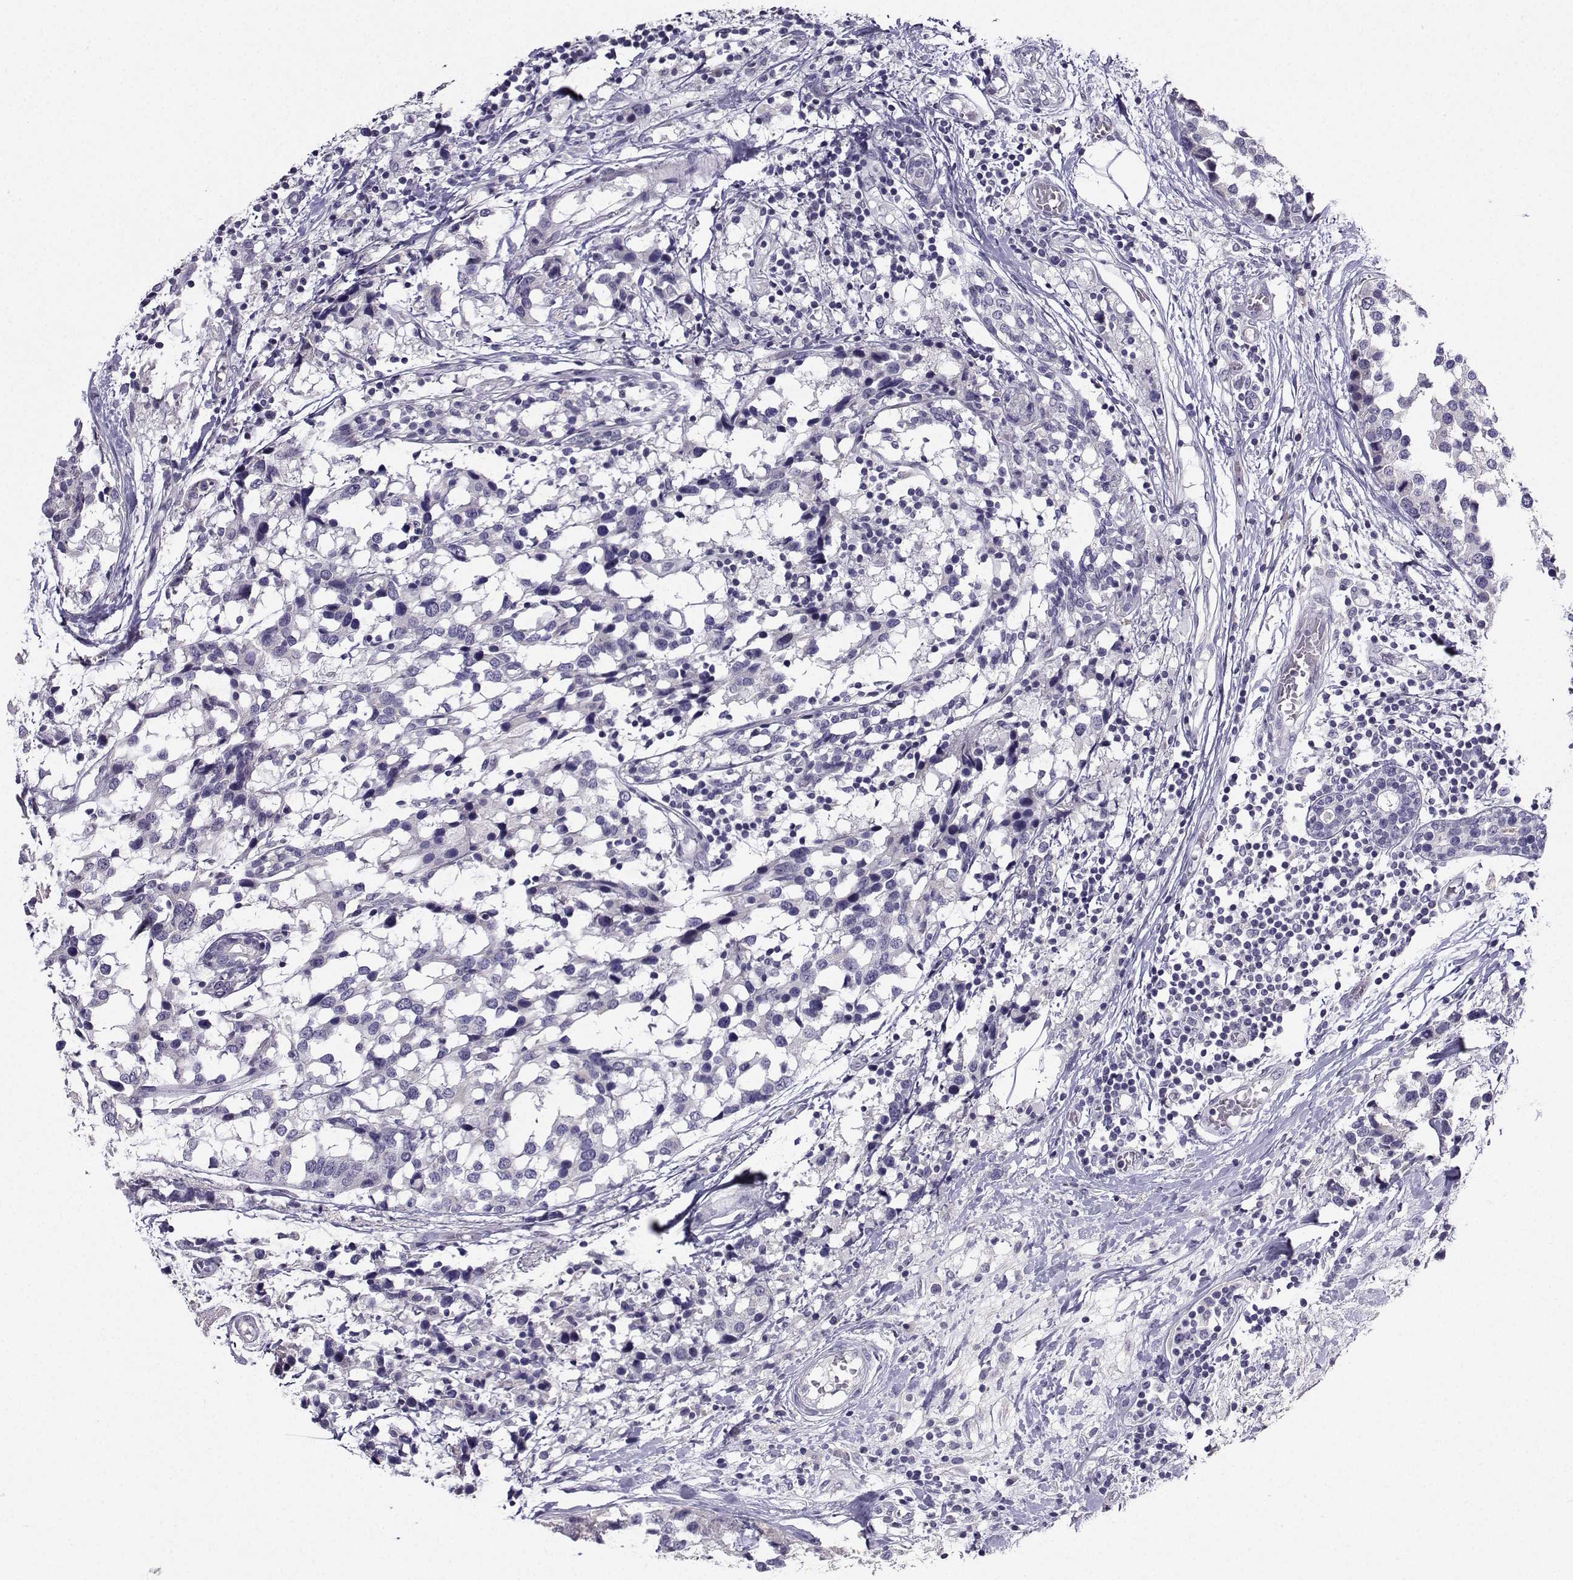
{"staining": {"intensity": "negative", "quantity": "none", "location": "none"}, "tissue": "breast cancer", "cell_type": "Tumor cells", "image_type": "cancer", "snomed": [{"axis": "morphology", "description": "Lobular carcinoma"}, {"axis": "topography", "description": "Breast"}], "caption": "There is no significant positivity in tumor cells of breast cancer (lobular carcinoma).", "gene": "CRYBB1", "patient": {"sex": "female", "age": 59}}